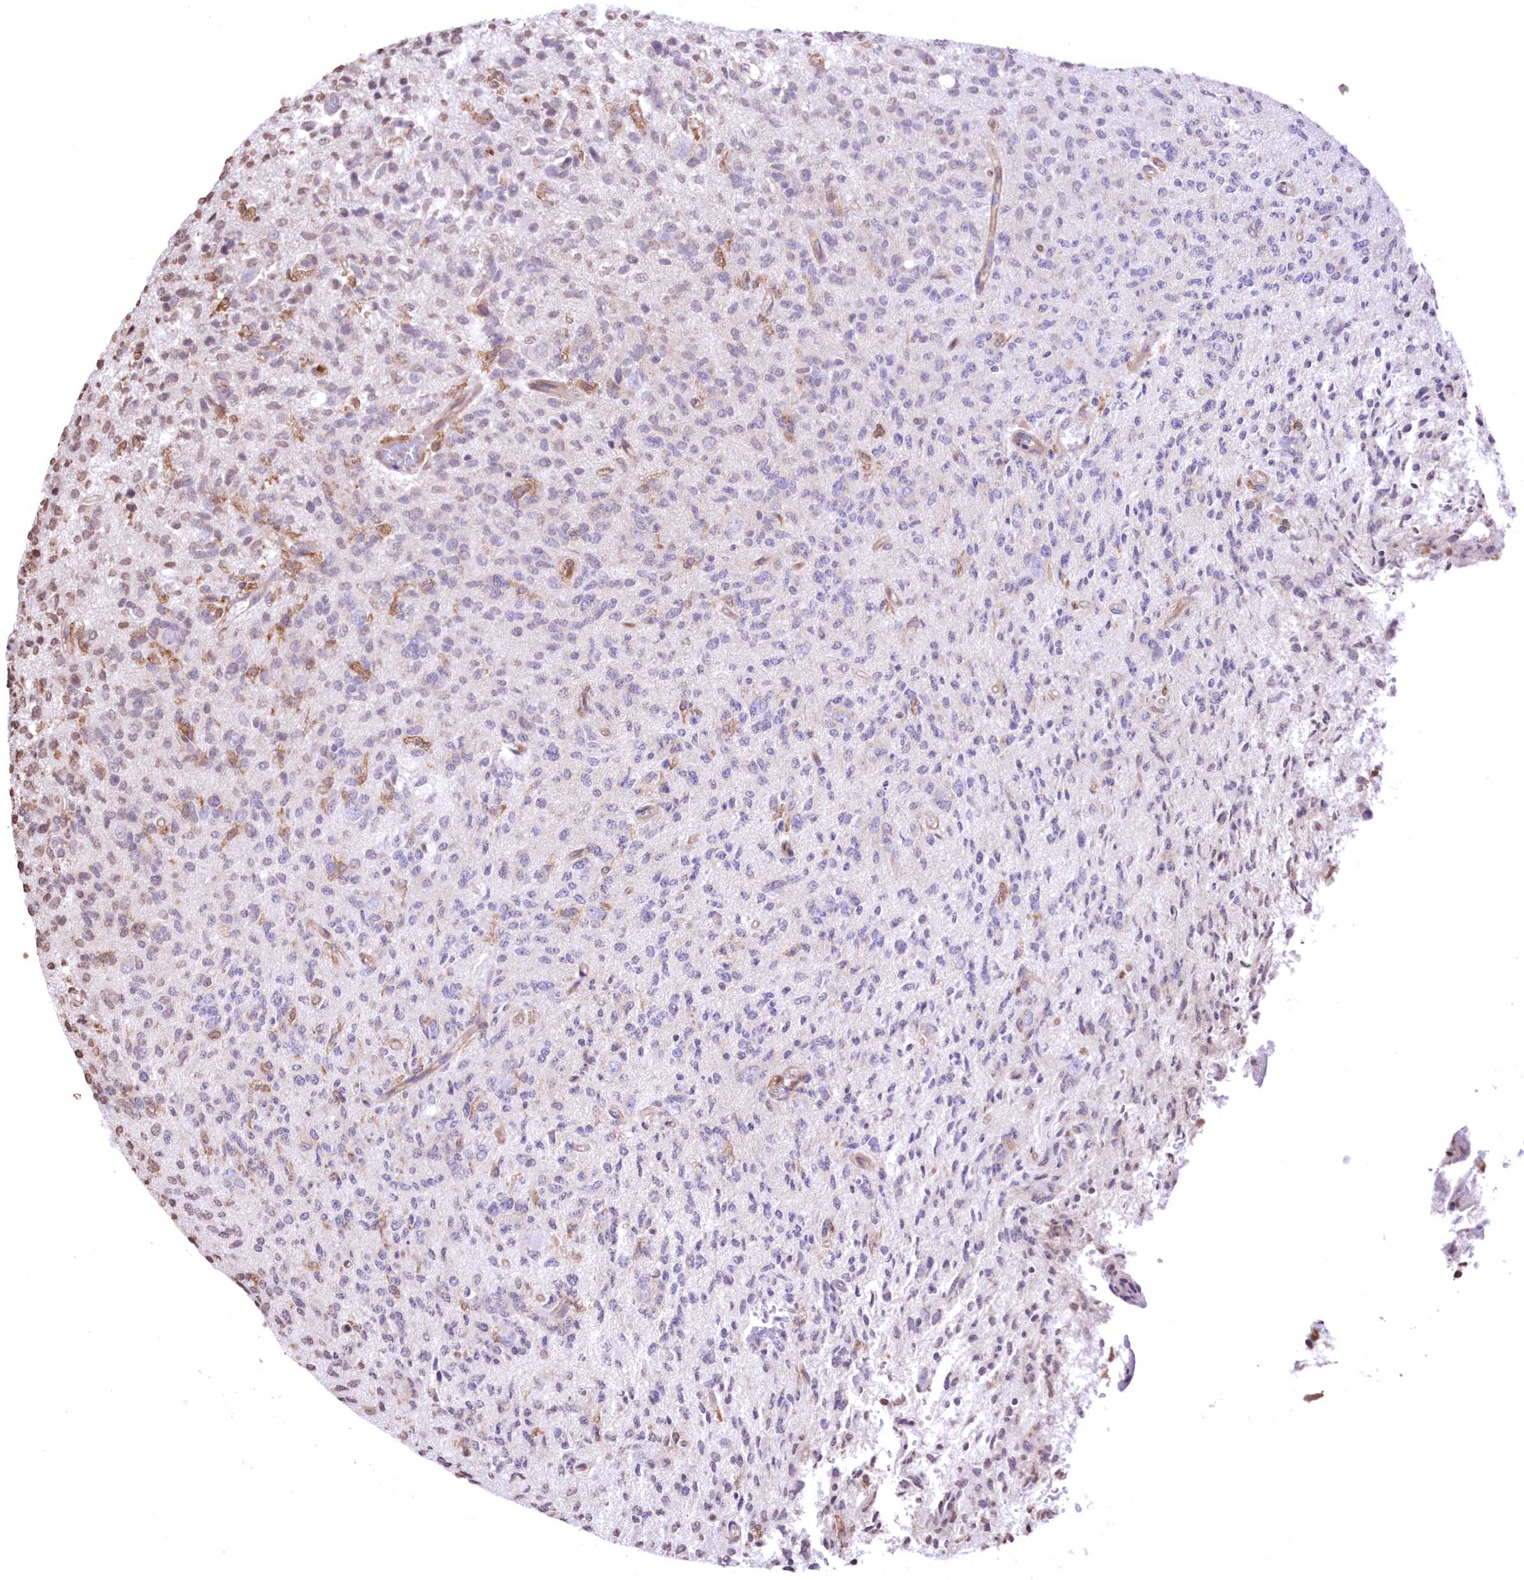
{"staining": {"intensity": "negative", "quantity": "none", "location": "none"}, "tissue": "glioma", "cell_type": "Tumor cells", "image_type": "cancer", "snomed": [{"axis": "morphology", "description": "Glioma, malignant, High grade"}, {"axis": "topography", "description": "Brain"}], "caption": "An IHC image of glioma is shown. There is no staining in tumor cells of glioma.", "gene": "FCHO2", "patient": {"sex": "female", "age": 57}}